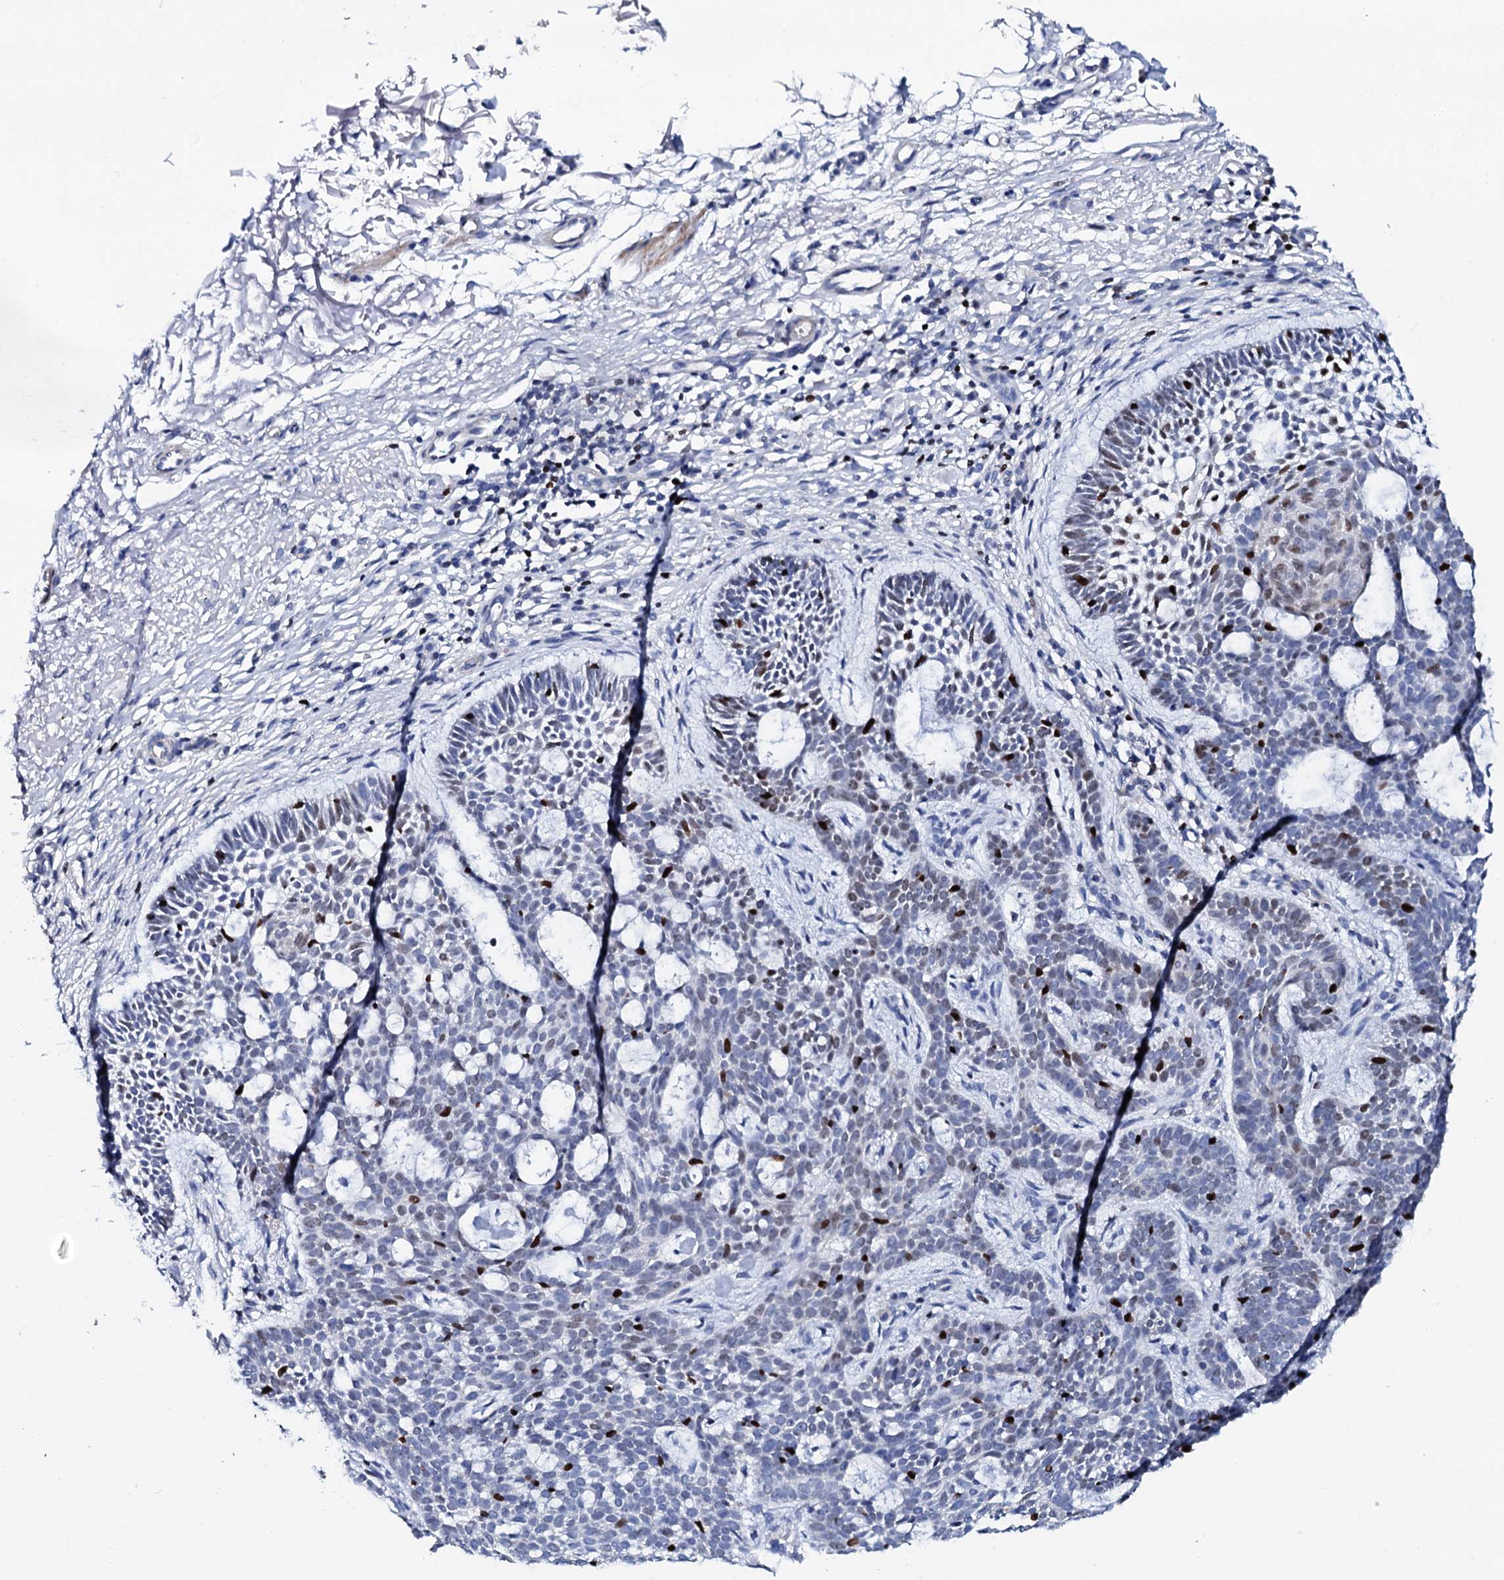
{"staining": {"intensity": "weak", "quantity": "<25%", "location": "nuclear"}, "tissue": "skin cancer", "cell_type": "Tumor cells", "image_type": "cancer", "snomed": [{"axis": "morphology", "description": "Basal cell carcinoma"}, {"axis": "topography", "description": "Skin"}], "caption": "A micrograph of basal cell carcinoma (skin) stained for a protein displays no brown staining in tumor cells.", "gene": "NPM2", "patient": {"sex": "male", "age": 85}}